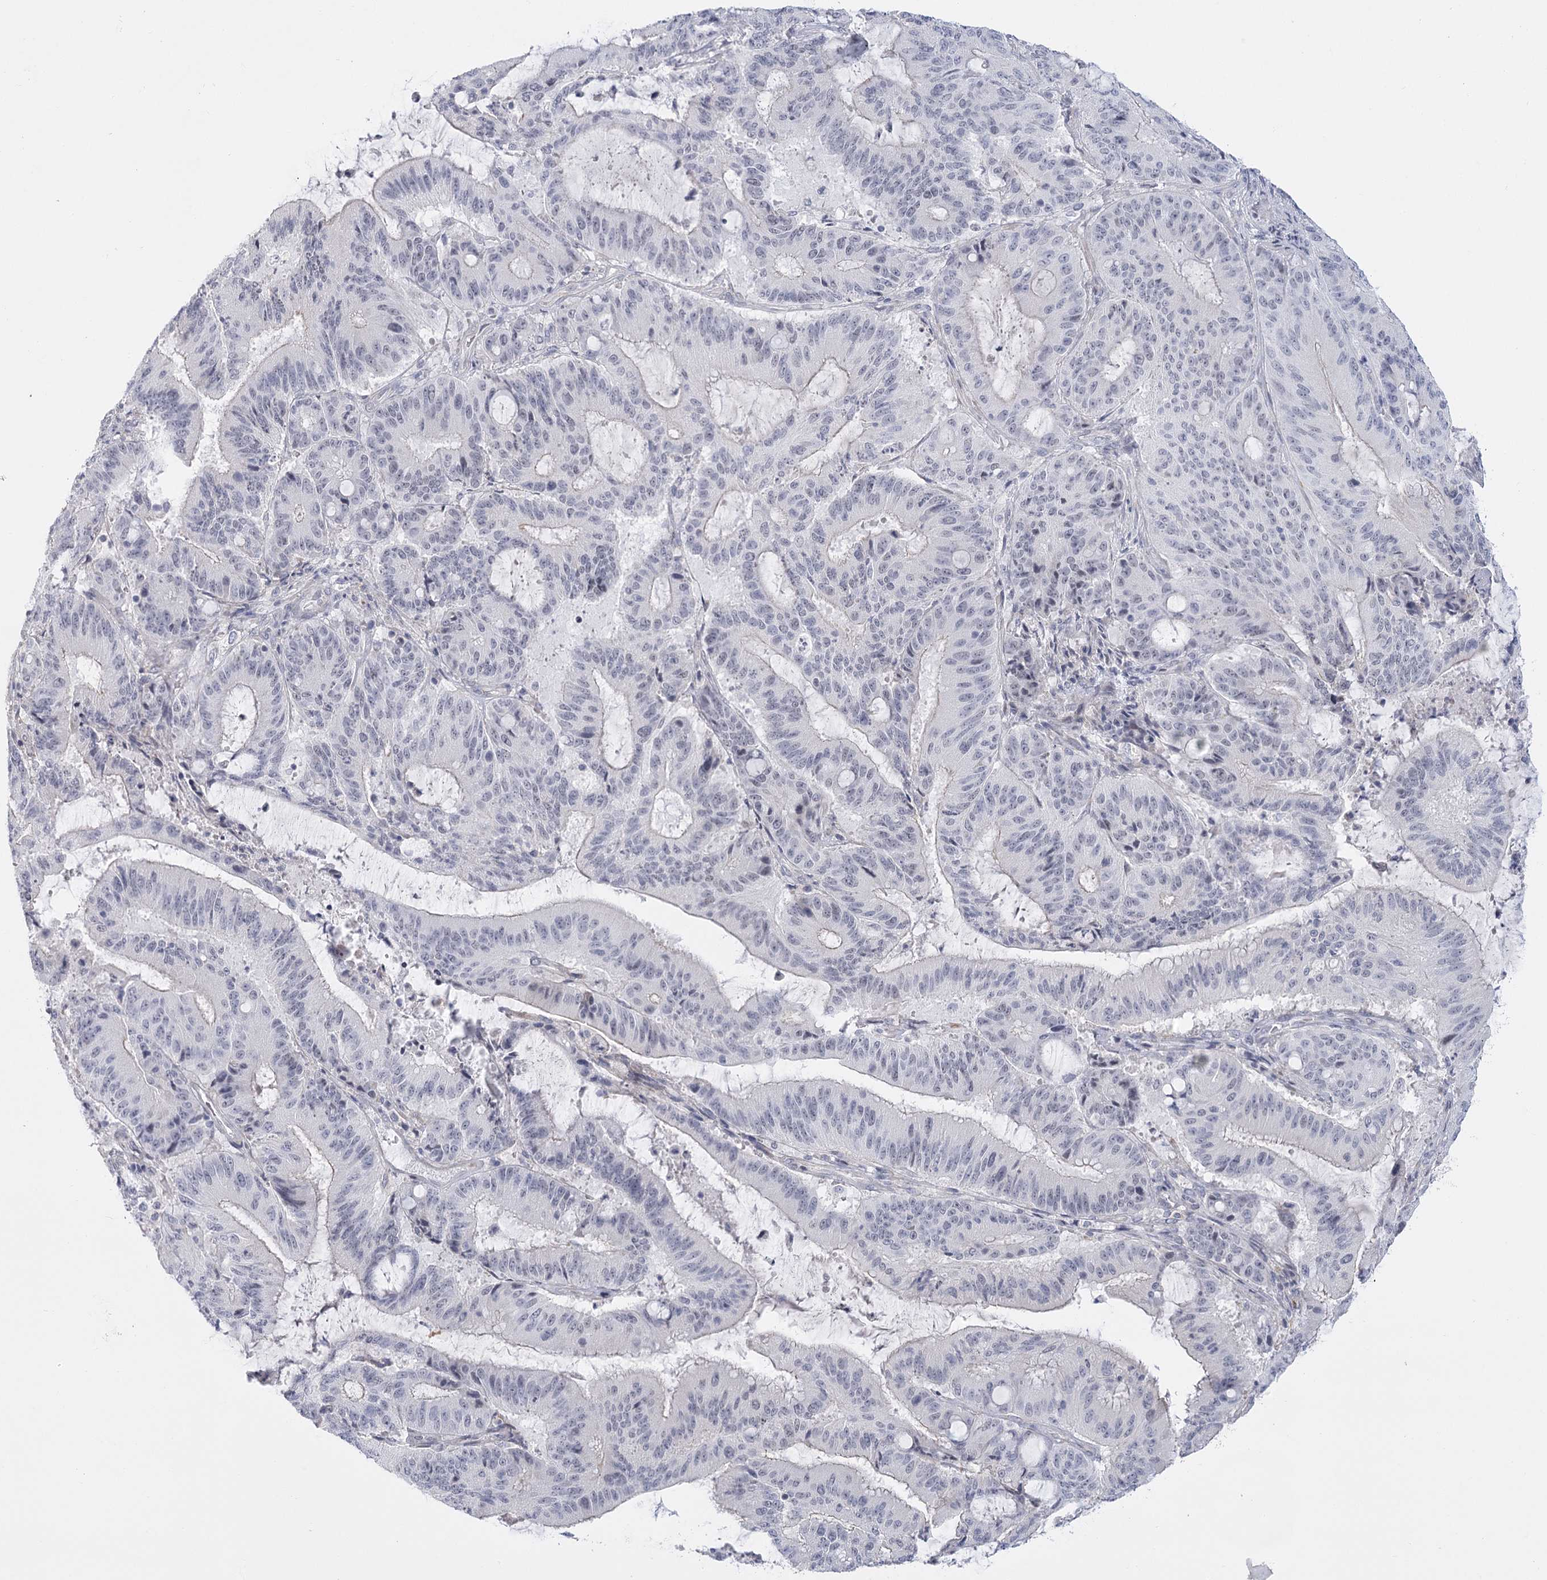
{"staining": {"intensity": "negative", "quantity": "none", "location": "none"}, "tissue": "liver cancer", "cell_type": "Tumor cells", "image_type": "cancer", "snomed": [{"axis": "morphology", "description": "Normal tissue, NOS"}, {"axis": "morphology", "description": "Cholangiocarcinoma"}, {"axis": "topography", "description": "Liver"}, {"axis": "topography", "description": "Peripheral nerve tissue"}], "caption": "High power microscopy micrograph of an immunohistochemistry (IHC) histopathology image of liver cholangiocarcinoma, revealing no significant staining in tumor cells.", "gene": "FAM76B", "patient": {"sex": "female", "age": 73}}